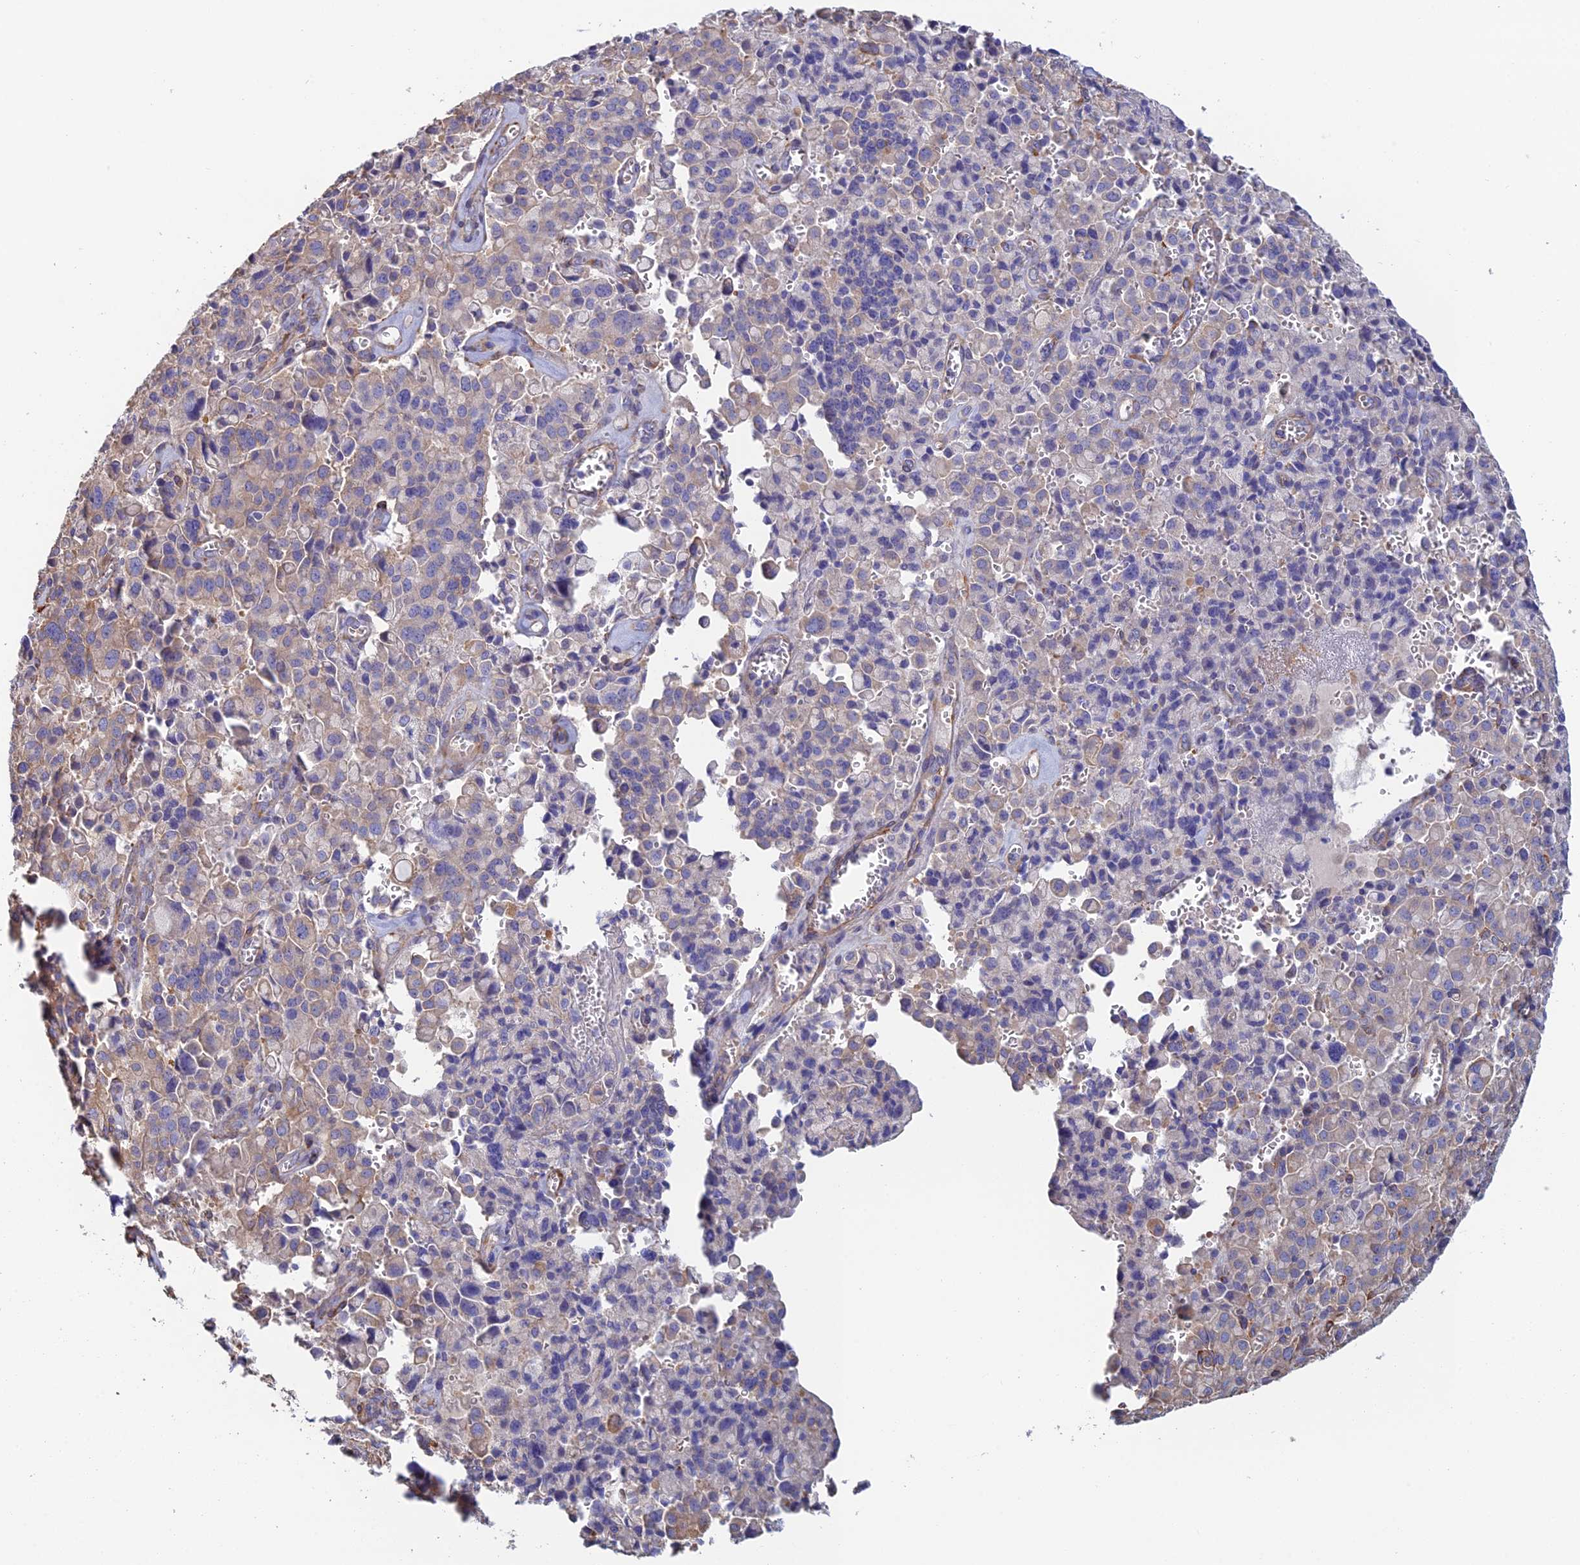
{"staining": {"intensity": "weak", "quantity": "<25%", "location": "cytoplasmic/membranous"}, "tissue": "pancreatic cancer", "cell_type": "Tumor cells", "image_type": "cancer", "snomed": [{"axis": "morphology", "description": "Adenocarcinoma, NOS"}, {"axis": "topography", "description": "Pancreas"}], "caption": "Immunohistochemical staining of human pancreatic cancer (adenocarcinoma) displays no significant positivity in tumor cells.", "gene": "PCDHA5", "patient": {"sex": "male", "age": 65}}